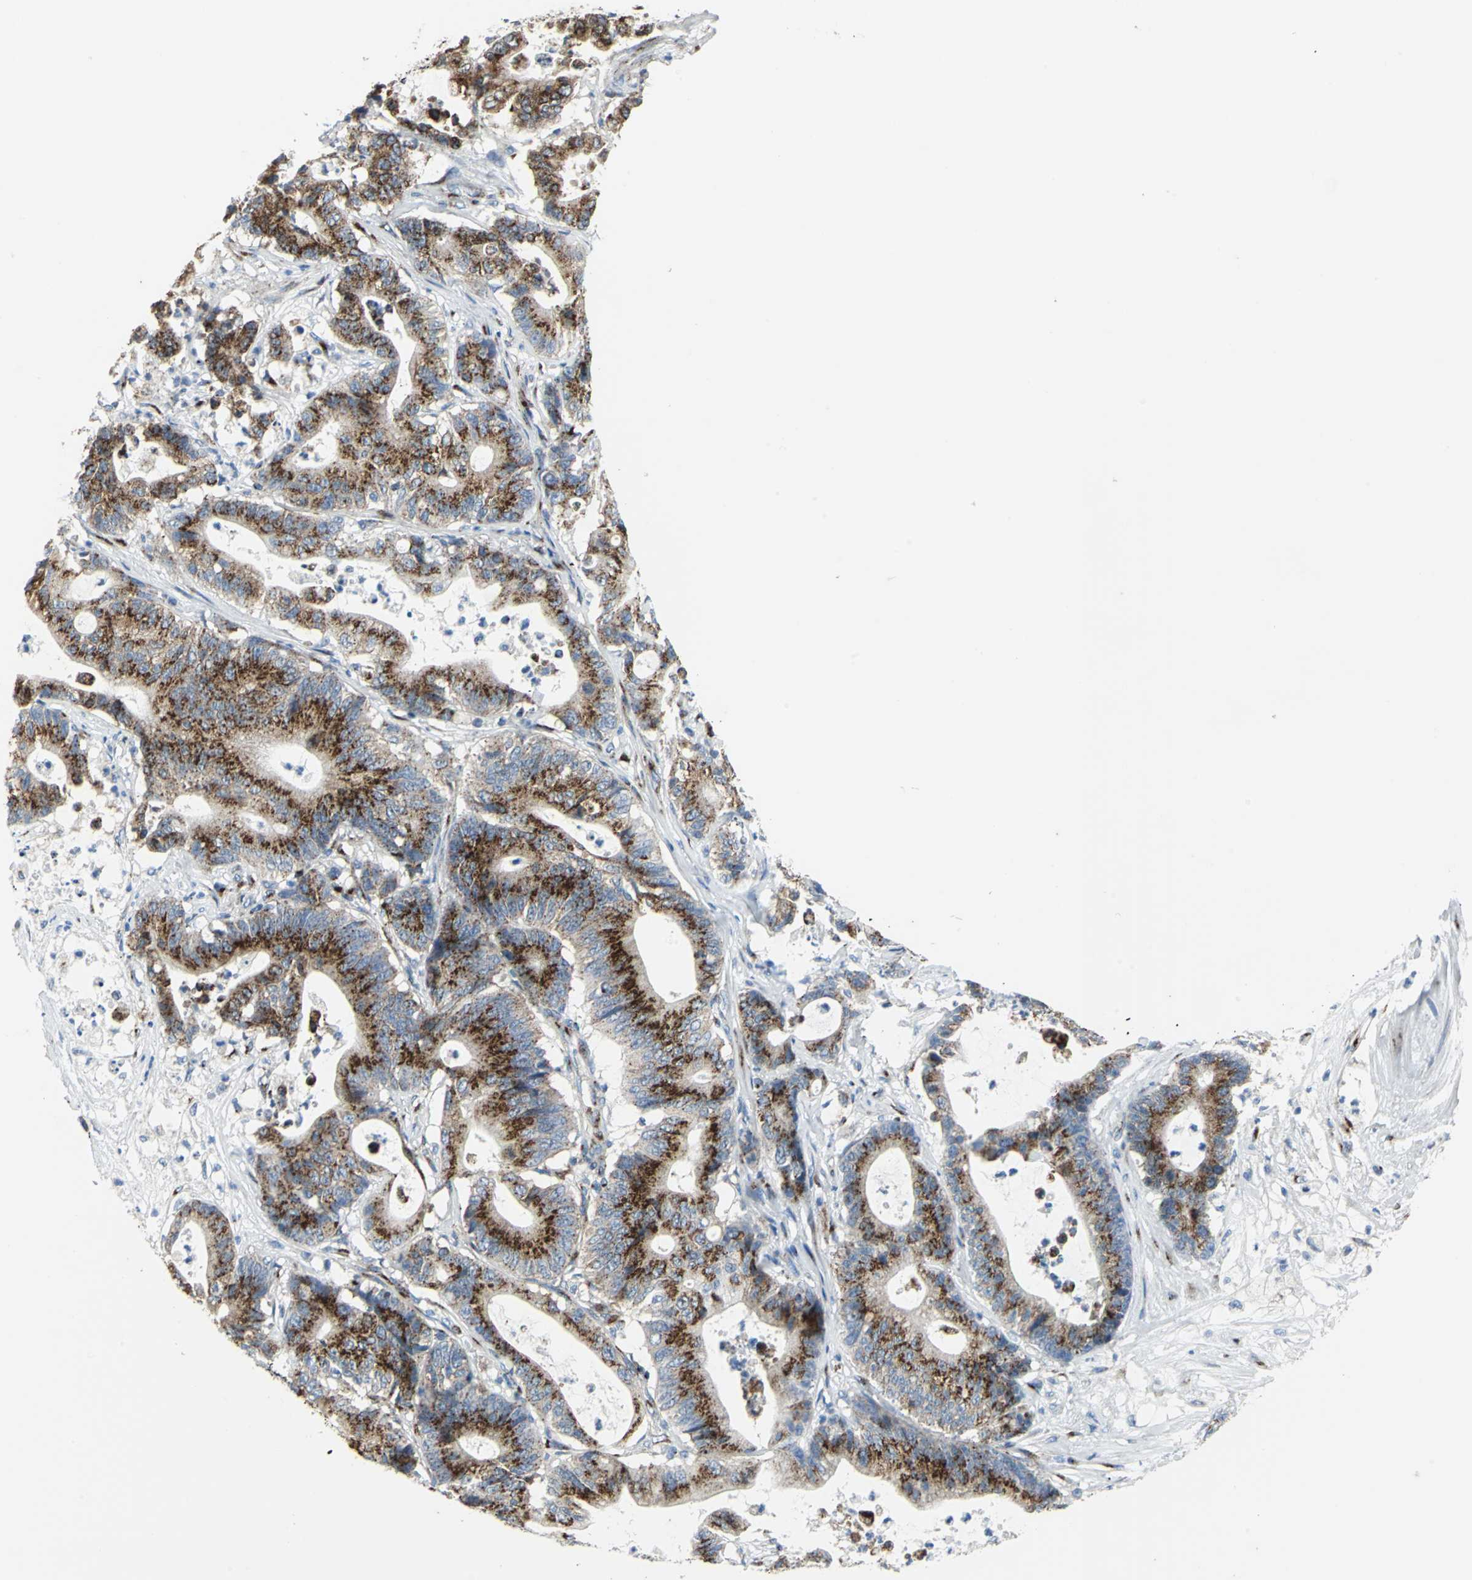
{"staining": {"intensity": "strong", "quantity": ">75%", "location": "cytoplasmic/membranous"}, "tissue": "colorectal cancer", "cell_type": "Tumor cells", "image_type": "cancer", "snomed": [{"axis": "morphology", "description": "Adenocarcinoma, NOS"}, {"axis": "topography", "description": "Colon"}], "caption": "Adenocarcinoma (colorectal) stained with a brown dye demonstrates strong cytoplasmic/membranous positive expression in about >75% of tumor cells.", "gene": "GPR3", "patient": {"sex": "female", "age": 84}}